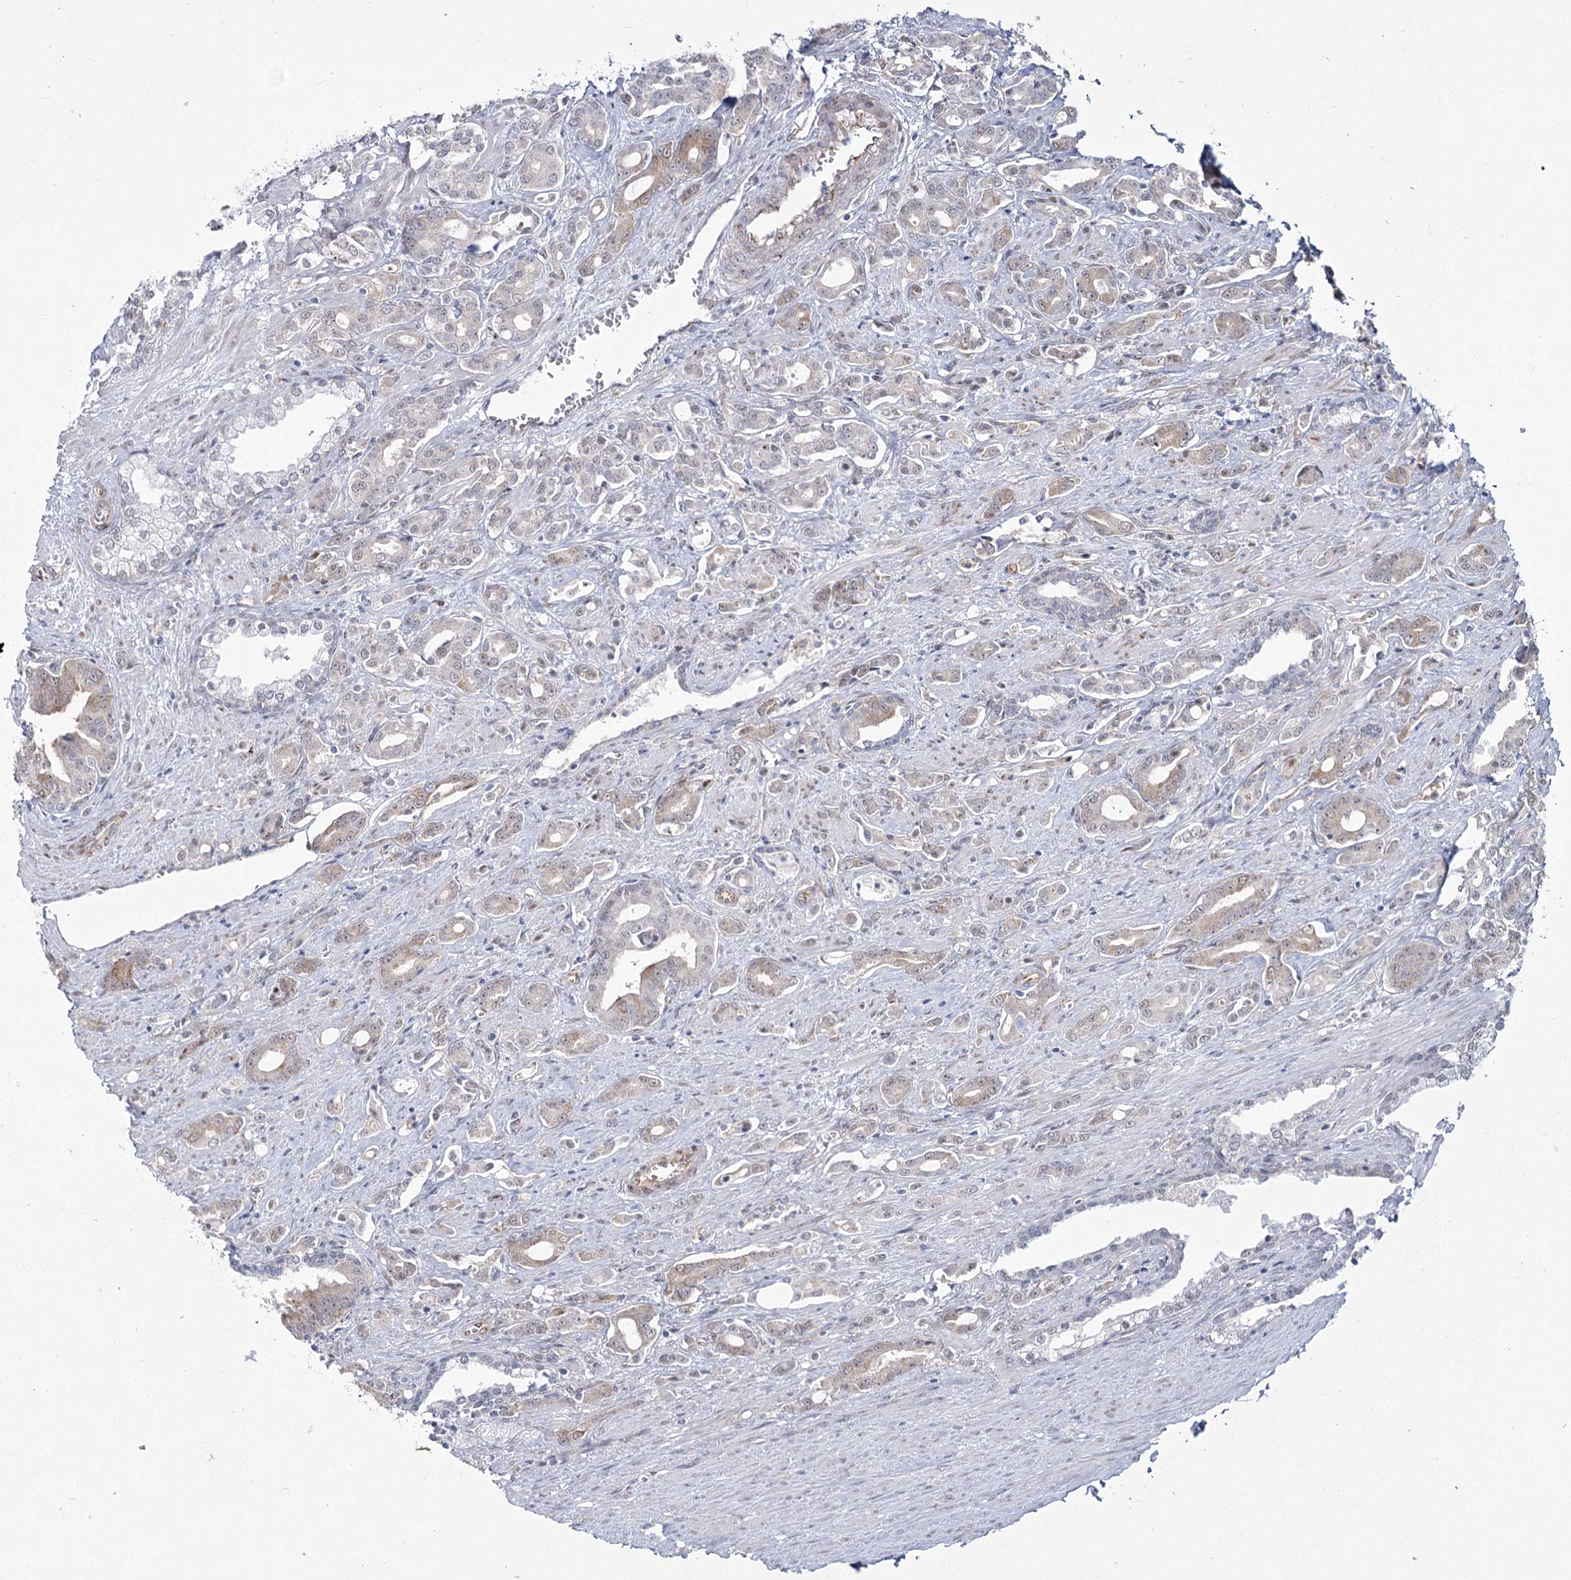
{"staining": {"intensity": "weak", "quantity": "<25%", "location": "cytoplasmic/membranous"}, "tissue": "prostate cancer", "cell_type": "Tumor cells", "image_type": "cancer", "snomed": [{"axis": "morphology", "description": "Adenocarcinoma, High grade"}, {"axis": "topography", "description": "Prostate"}], "caption": "There is no significant expression in tumor cells of prostate cancer. (DAB (3,3'-diaminobenzidine) immunohistochemistry (IHC) visualized using brightfield microscopy, high magnification).", "gene": "YBX3", "patient": {"sex": "male", "age": 72}}